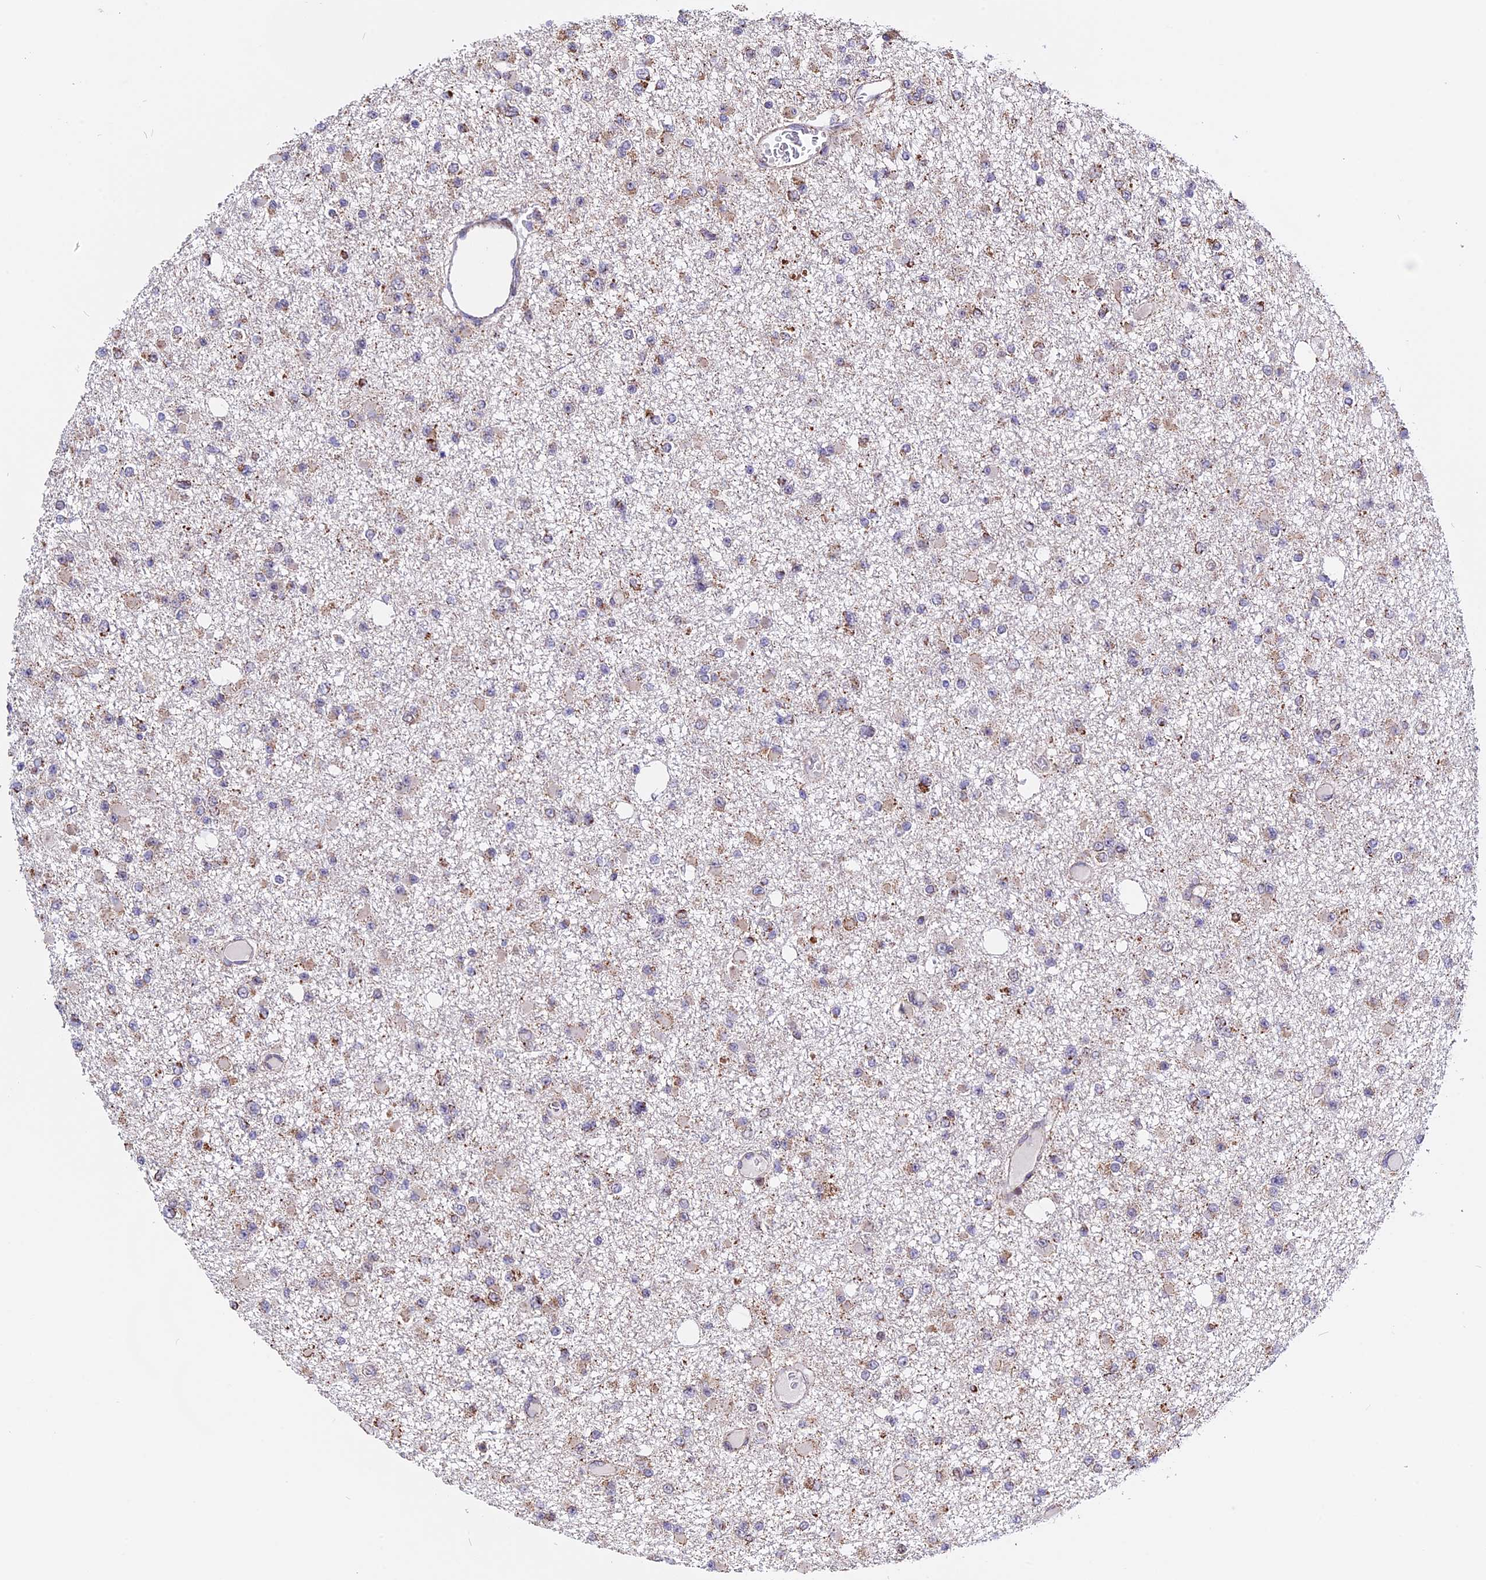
{"staining": {"intensity": "negative", "quantity": "none", "location": "none"}, "tissue": "glioma", "cell_type": "Tumor cells", "image_type": "cancer", "snomed": [{"axis": "morphology", "description": "Glioma, malignant, Low grade"}, {"axis": "topography", "description": "Brain"}], "caption": "Immunohistochemical staining of human glioma exhibits no significant staining in tumor cells.", "gene": "FAM174C", "patient": {"sex": "female", "age": 22}}